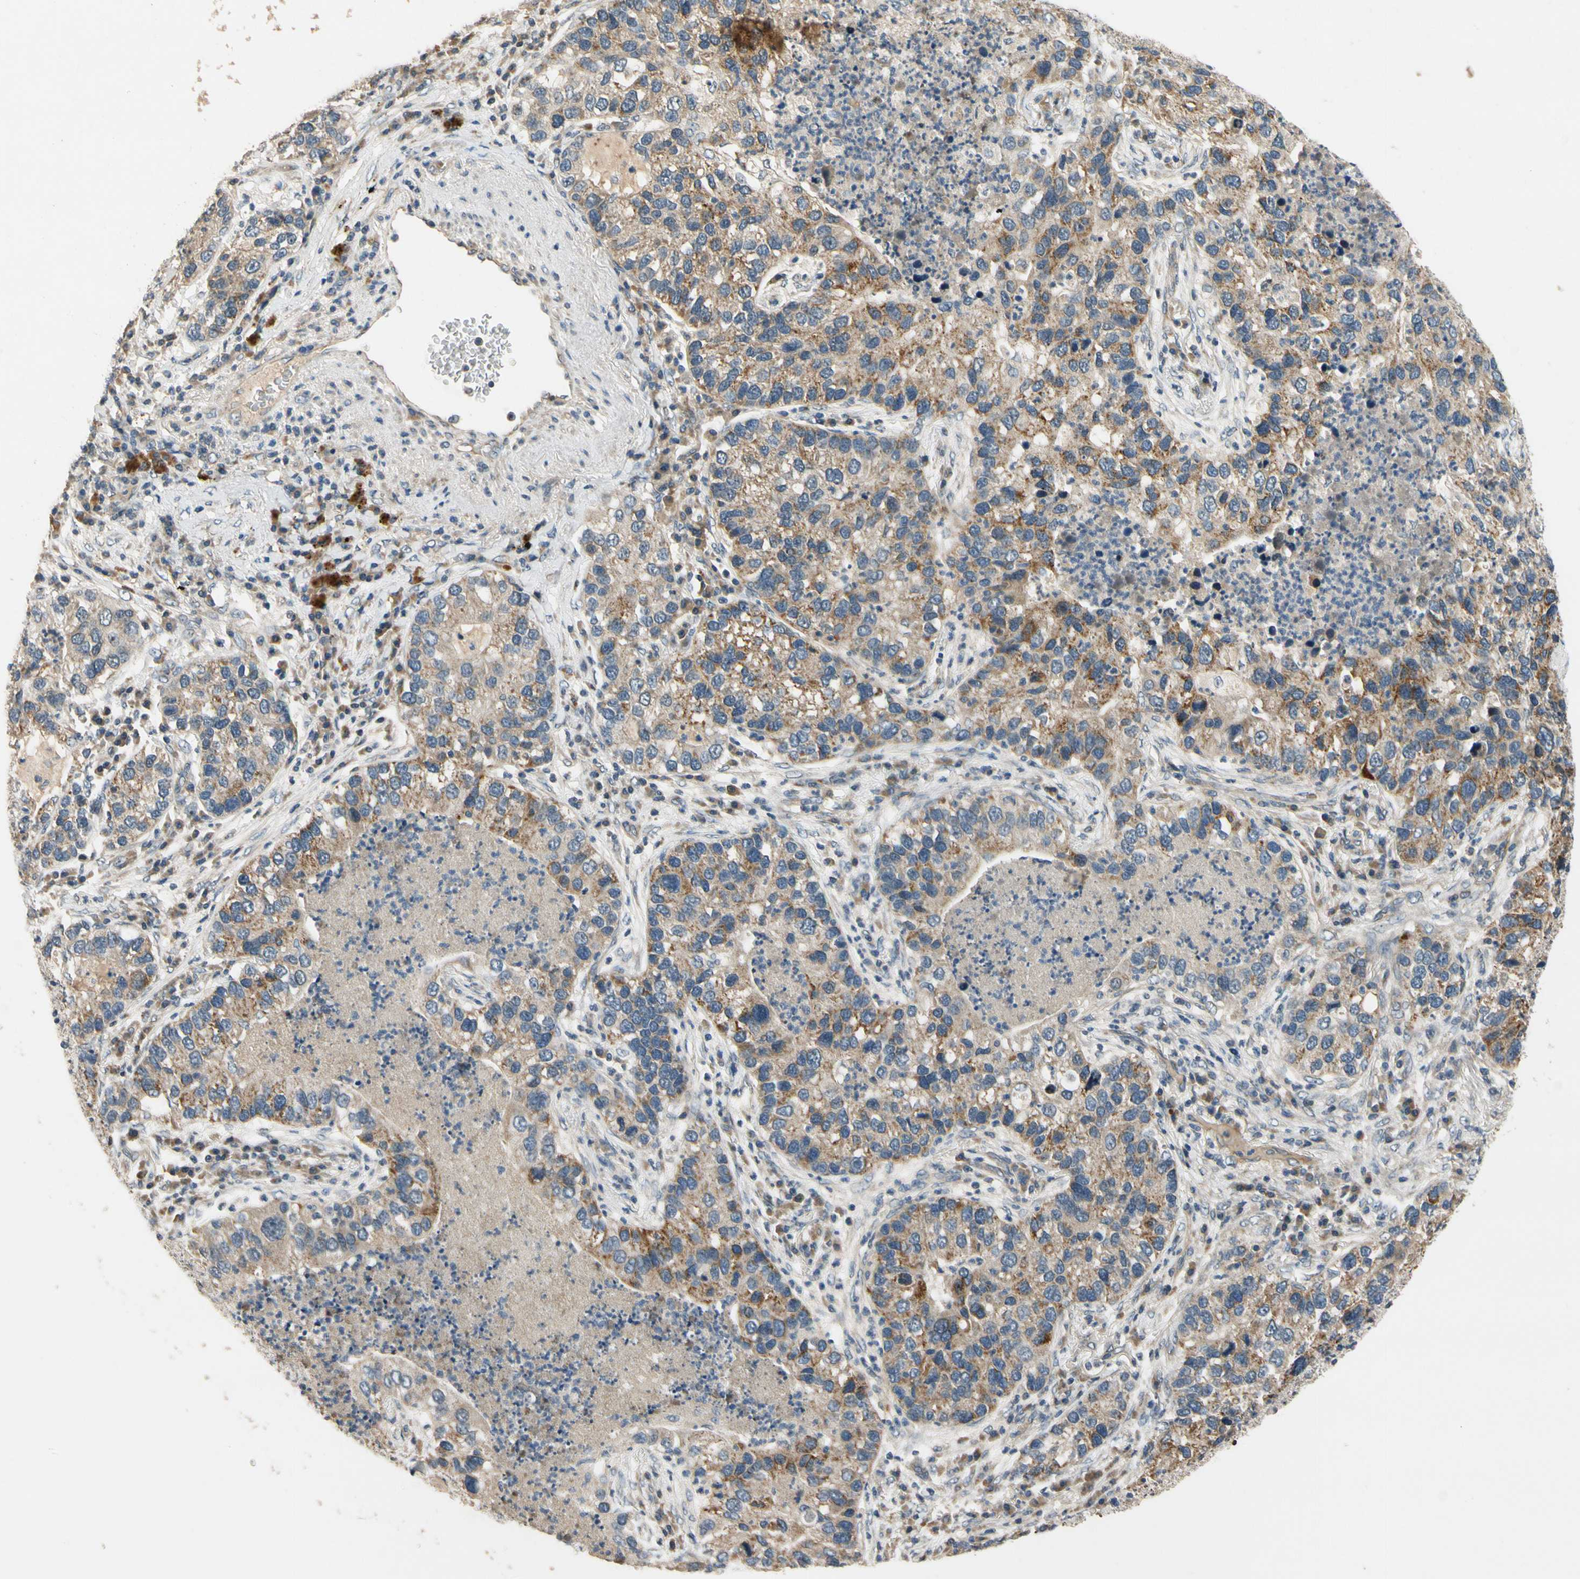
{"staining": {"intensity": "moderate", "quantity": ">75%", "location": "cytoplasmic/membranous"}, "tissue": "lung cancer", "cell_type": "Tumor cells", "image_type": "cancer", "snomed": [{"axis": "morphology", "description": "Normal tissue, NOS"}, {"axis": "morphology", "description": "Adenocarcinoma, NOS"}, {"axis": "topography", "description": "Bronchus"}, {"axis": "topography", "description": "Lung"}], "caption": "About >75% of tumor cells in lung cancer (adenocarcinoma) reveal moderate cytoplasmic/membranous protein expression as visualized by brown immunohistochemical staining.", "gene": "ALKBH3", "patient": {"sex": "male", "age": 54}}